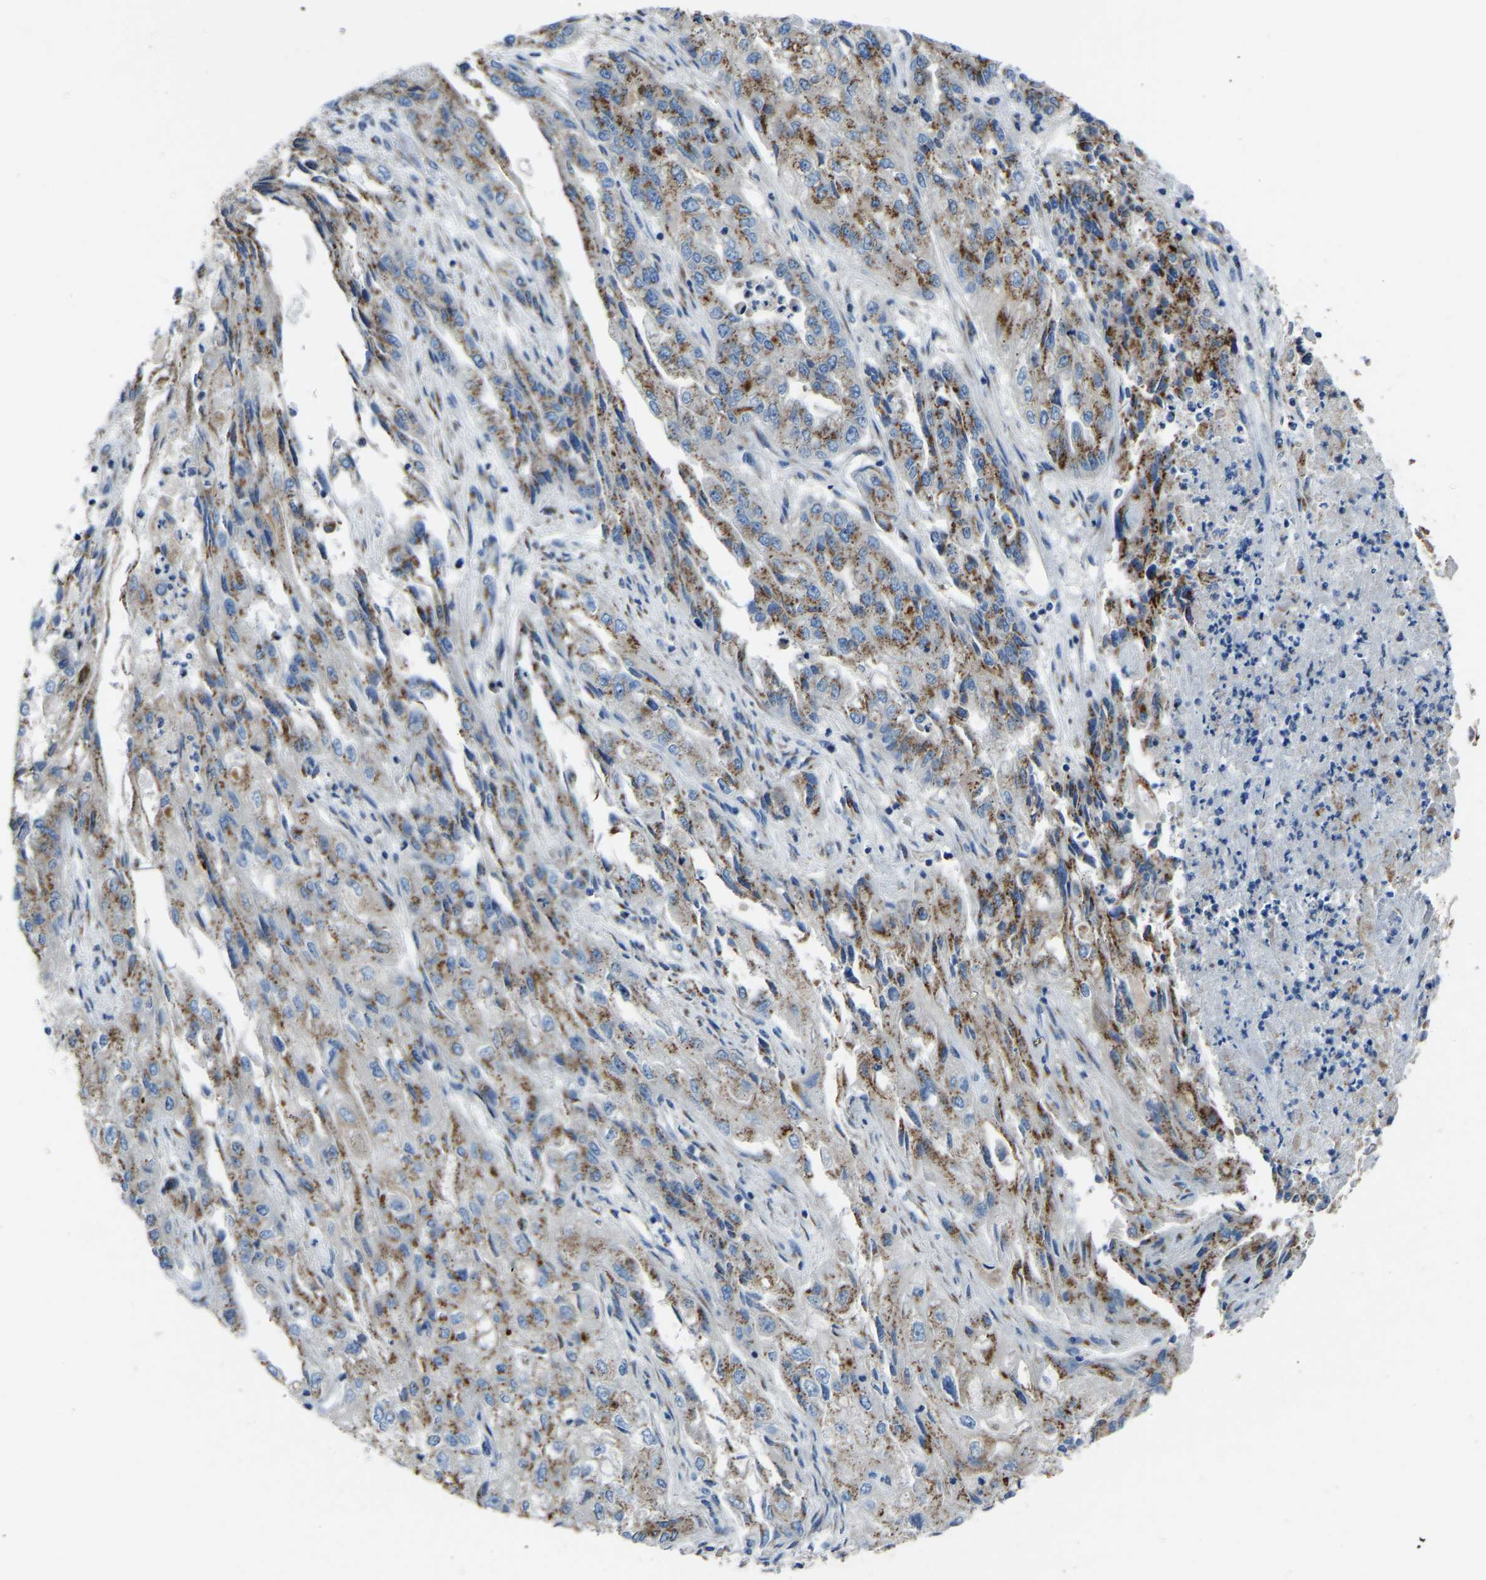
{"staining": {"intensity": "moderate", "quantity": ">75%", "location": "cytoplasmic/membranous"}, "tissue": "endometrial cancer", "cell_type": "Tumor cells", "image_type": "cancer", "snomed": [{"axis": "morphology", "description": "Adenocarcinoma, NOS"}, {"axis": "topography", "description": "Endometrium"}], "caption": "Immunohistochemical staining of endometrial cancer (adenocarcinoma) demonstrates medium levels of moderate cytoplasmic/membranous expression in about >75% of tumor cells.", "gene": "CANT1", "patient": {"sex": "female", "age": 49}}